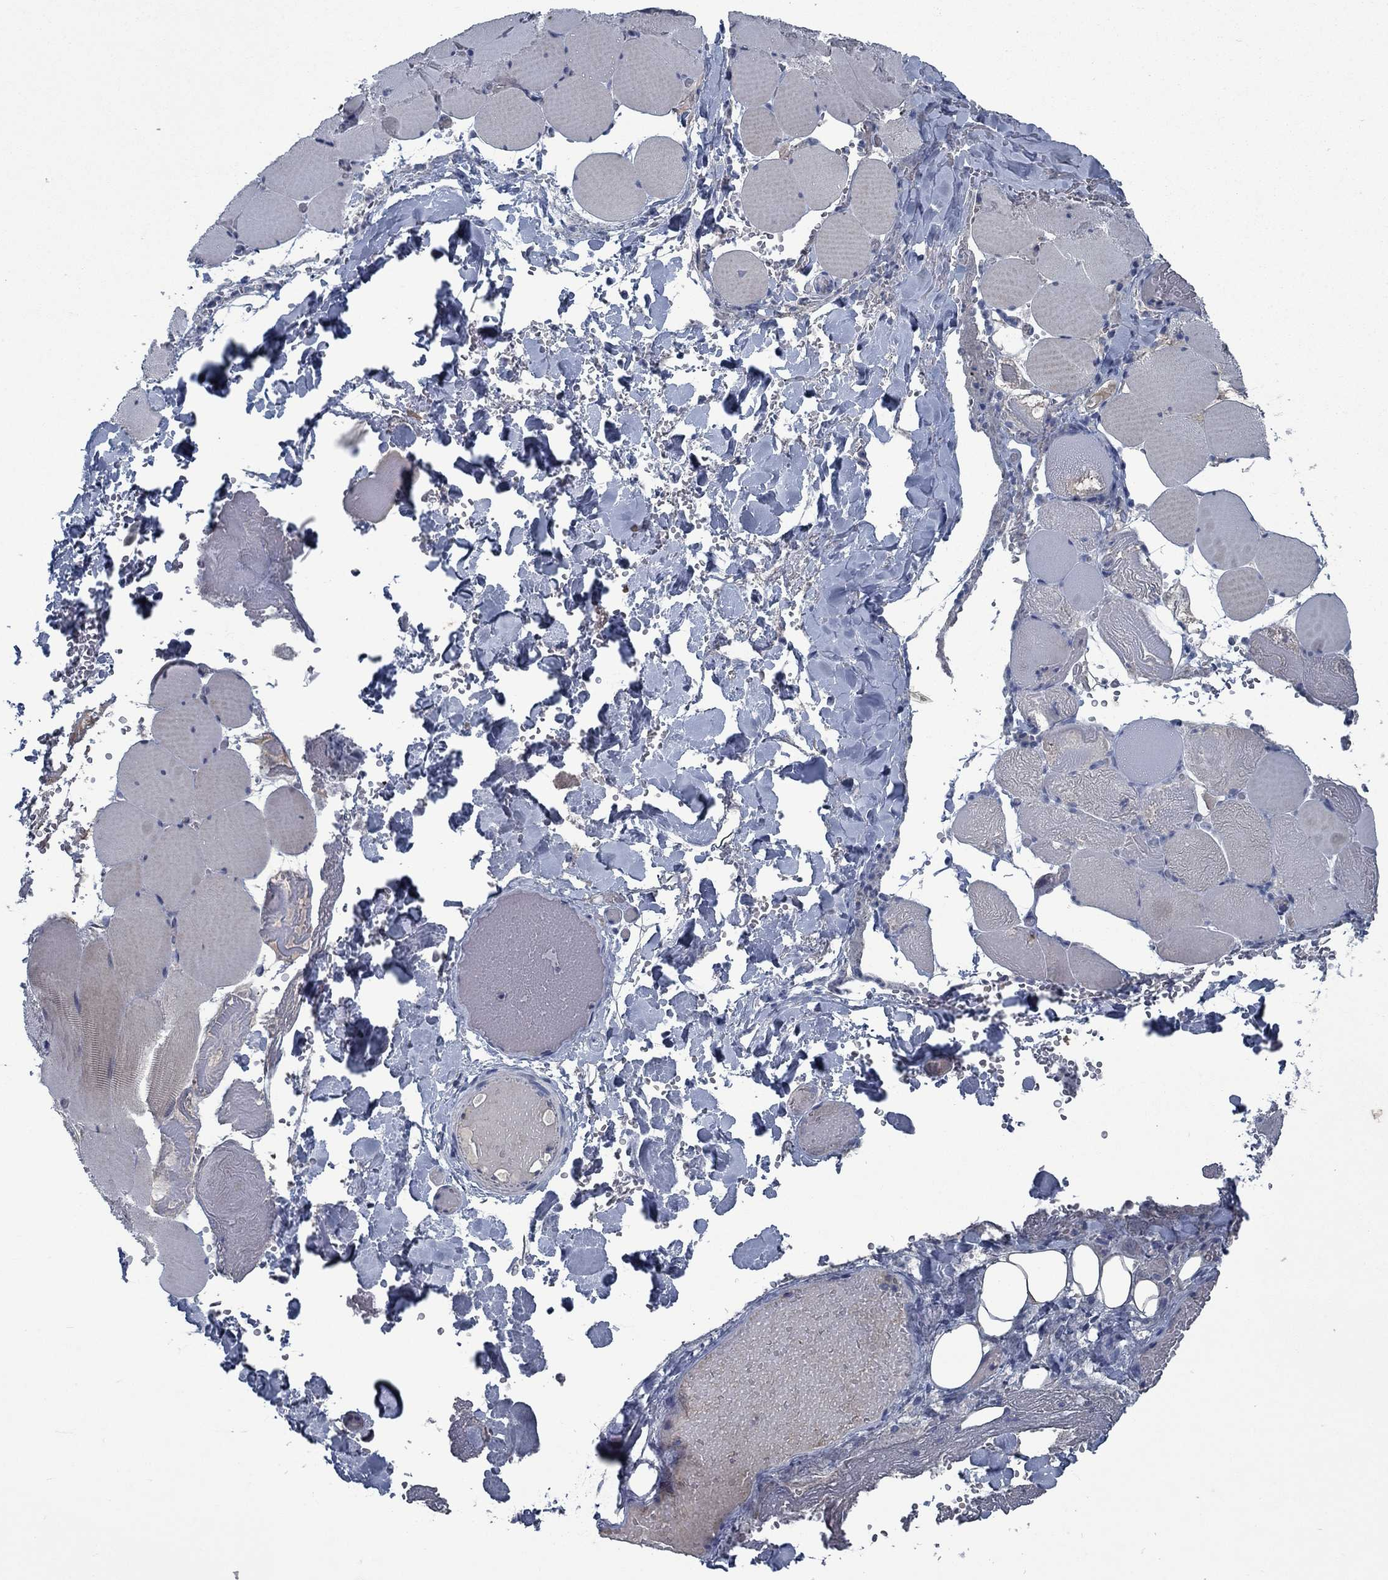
{"staining": {"intensity": "negative", "quantity": "none", "location": "none"}, "tissue": "skeletal muscle", "cell_type": "Myocytes", "image_type": "normal", "snomed": [{"axis": "morphology", "description": "Normal tissue, NOS"}, {"axis": "morphology", "description": "Malignant melanoma, Metastatic site"}, {"axis": "topography", "description": "Skeletal muscle"}], "caption": "A photomicrograph of human skeletal muscle is negative for staining in myocytes. (DAB immunohistochemistry (IHC) visualized using brightfield microscopy, high magnification).", "gene": "PNMA8A", "patient": {"sex": "male", "age": 50}}